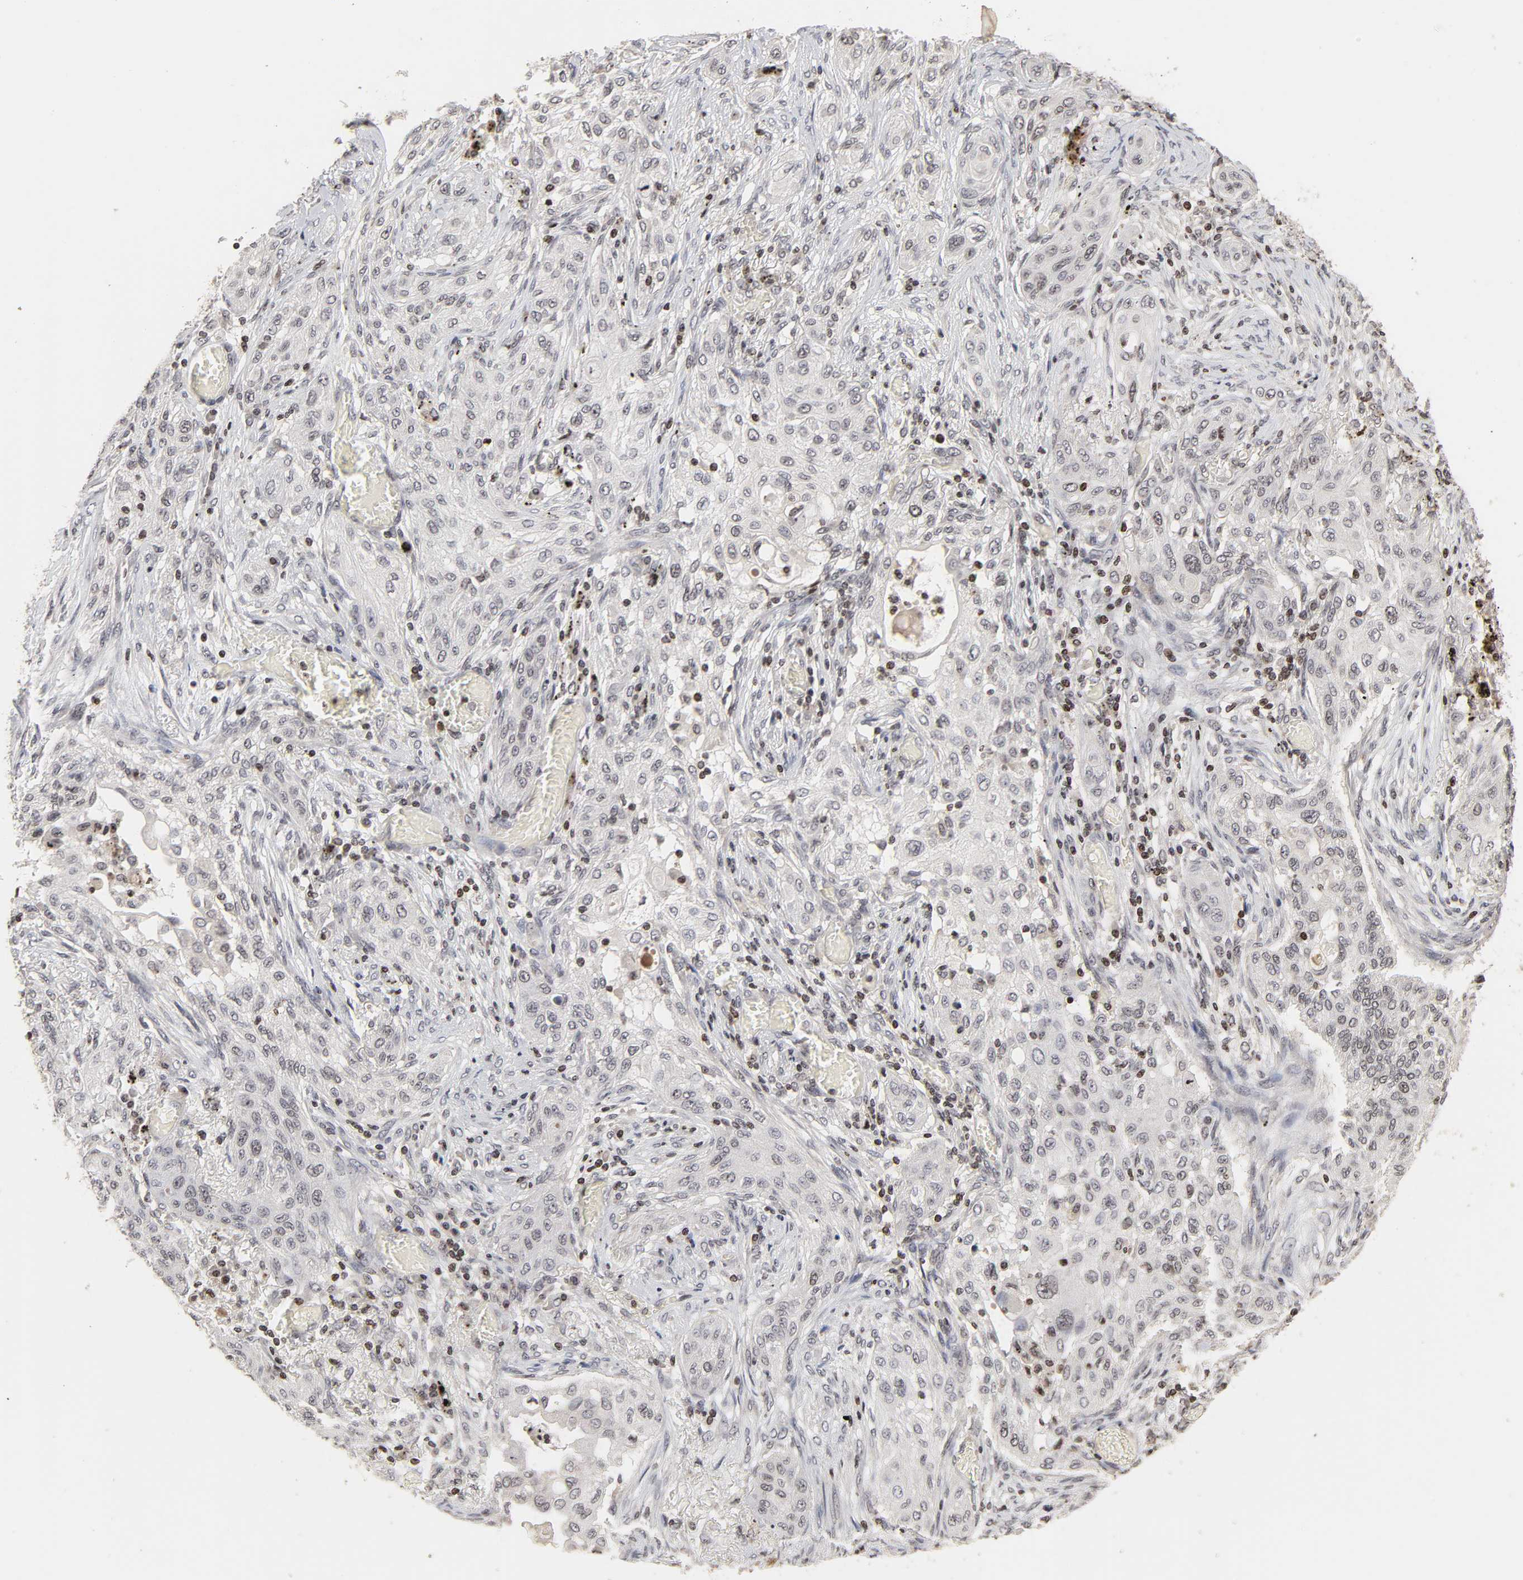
{"staining": {"intensity": "negative", "quantity": "none", "location": "none"}, "tissue": "lung cancer", "cell_type": "Tumor cells", "image_type": "cancer", "snomed": [{"axis": "morphology", "description": "Squamous cell carcinoma, NOS"}, {"axis": "topography", "description": "Lung"}], "caption": "Immunohistochemistry of lung cancer (squamous cell carcinoma) reveals no expression in tumor cells.", "gene": "ZNF473", "patient": {"sex": "female", "age": 47}}